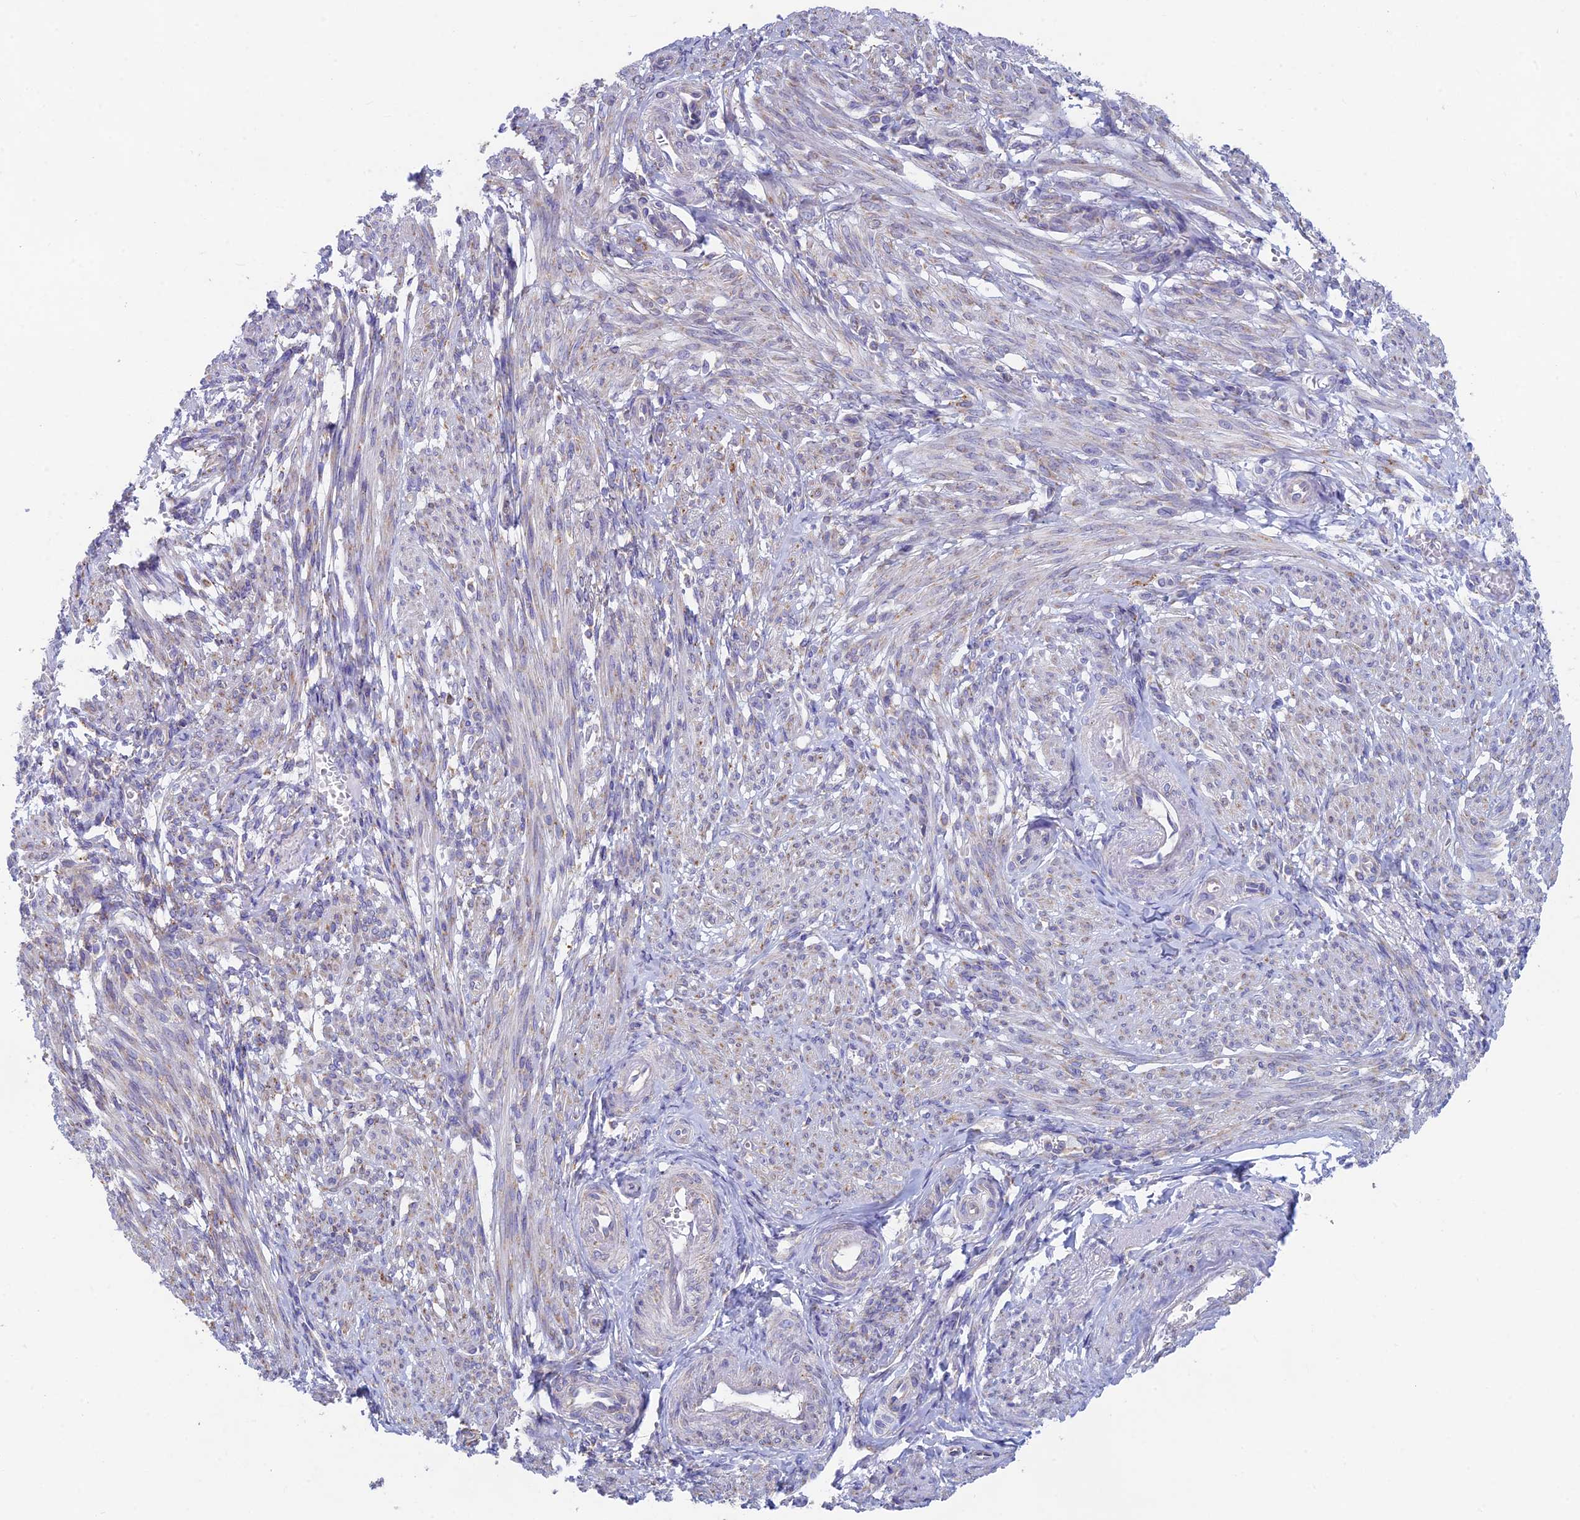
{"staining": {"intensity": "weak", "quantity": "<25%", "location": "cytoplasmic/membranous"}, "tissue": "smooth muscle", "cell_type": "Smooth muscle cells", "image_type": "normal", "snomed": [{"axis": "morphology", "description": "Normal tissue, NOS"}, {"axis": "topography", "description": "Smooth muscle"}], "caption": "Human smooth muscle stained for a protein using IHC demonstrates no positivity in smooth muscle cells.", "gene": "WDR35", "patient": {"sex": "female", "age": 39}}